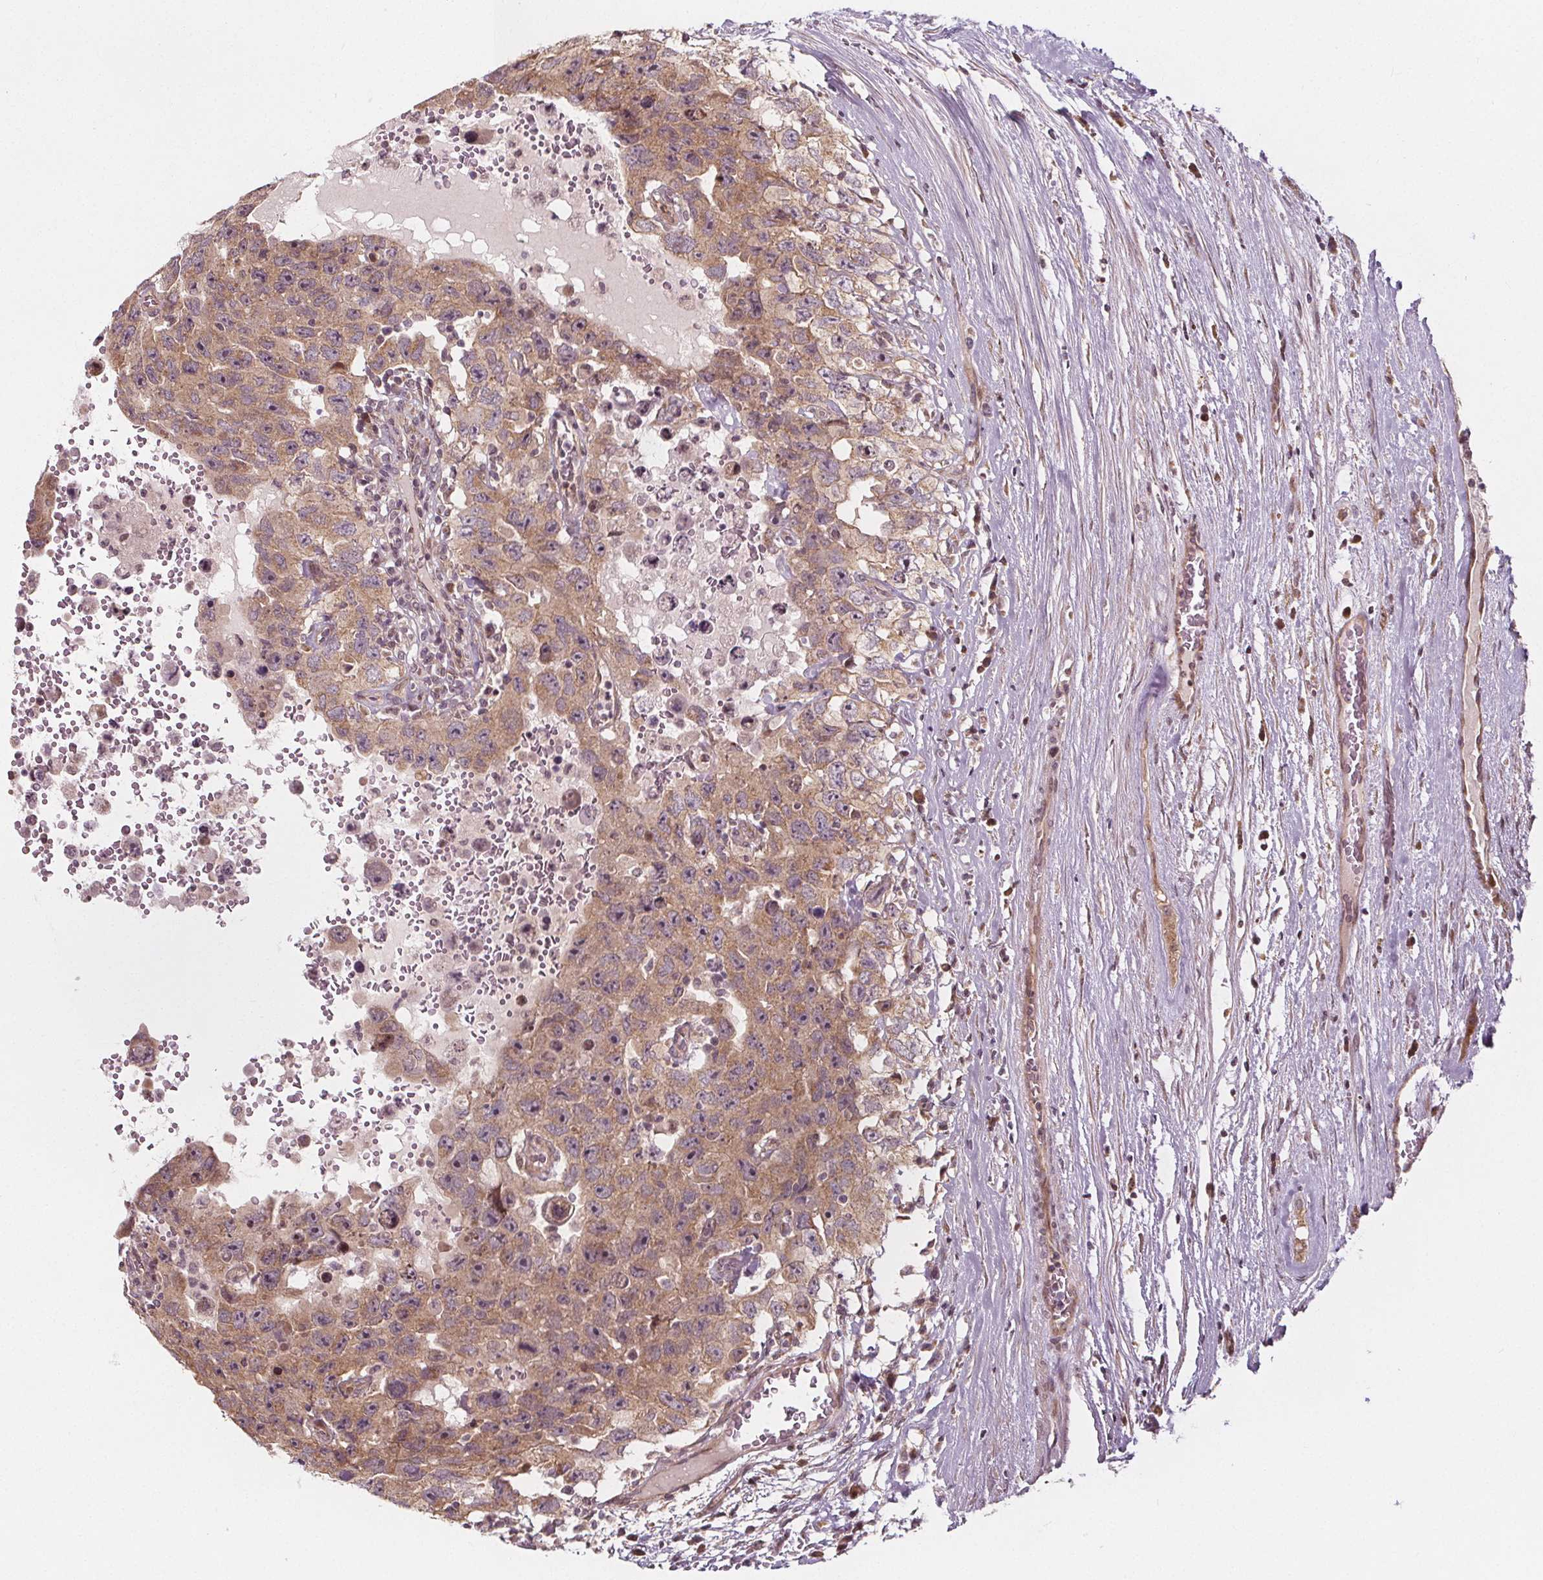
{"staining": {"intensity": "moderate", "quantity": ">75%", "location": "cytoplasmic/membranous"}, "tissue": "testis cancer", "cell_type": "Tumor cells", "image_type": "cancer", "snomed": [{"axis": "morphology", "description": "Carcinoma, Embryonal, NOS"}, {"axis": "topography", "description": "Testis"}], "caption": "Tumor cells demonstrate medium levels of moderate cytoplasmic/membranous expression in about >75% of cells in testis cancer (embryonal carcinoma).", "gene": "AKT1S1", "patient": {"sex": "male", "age": 26}}